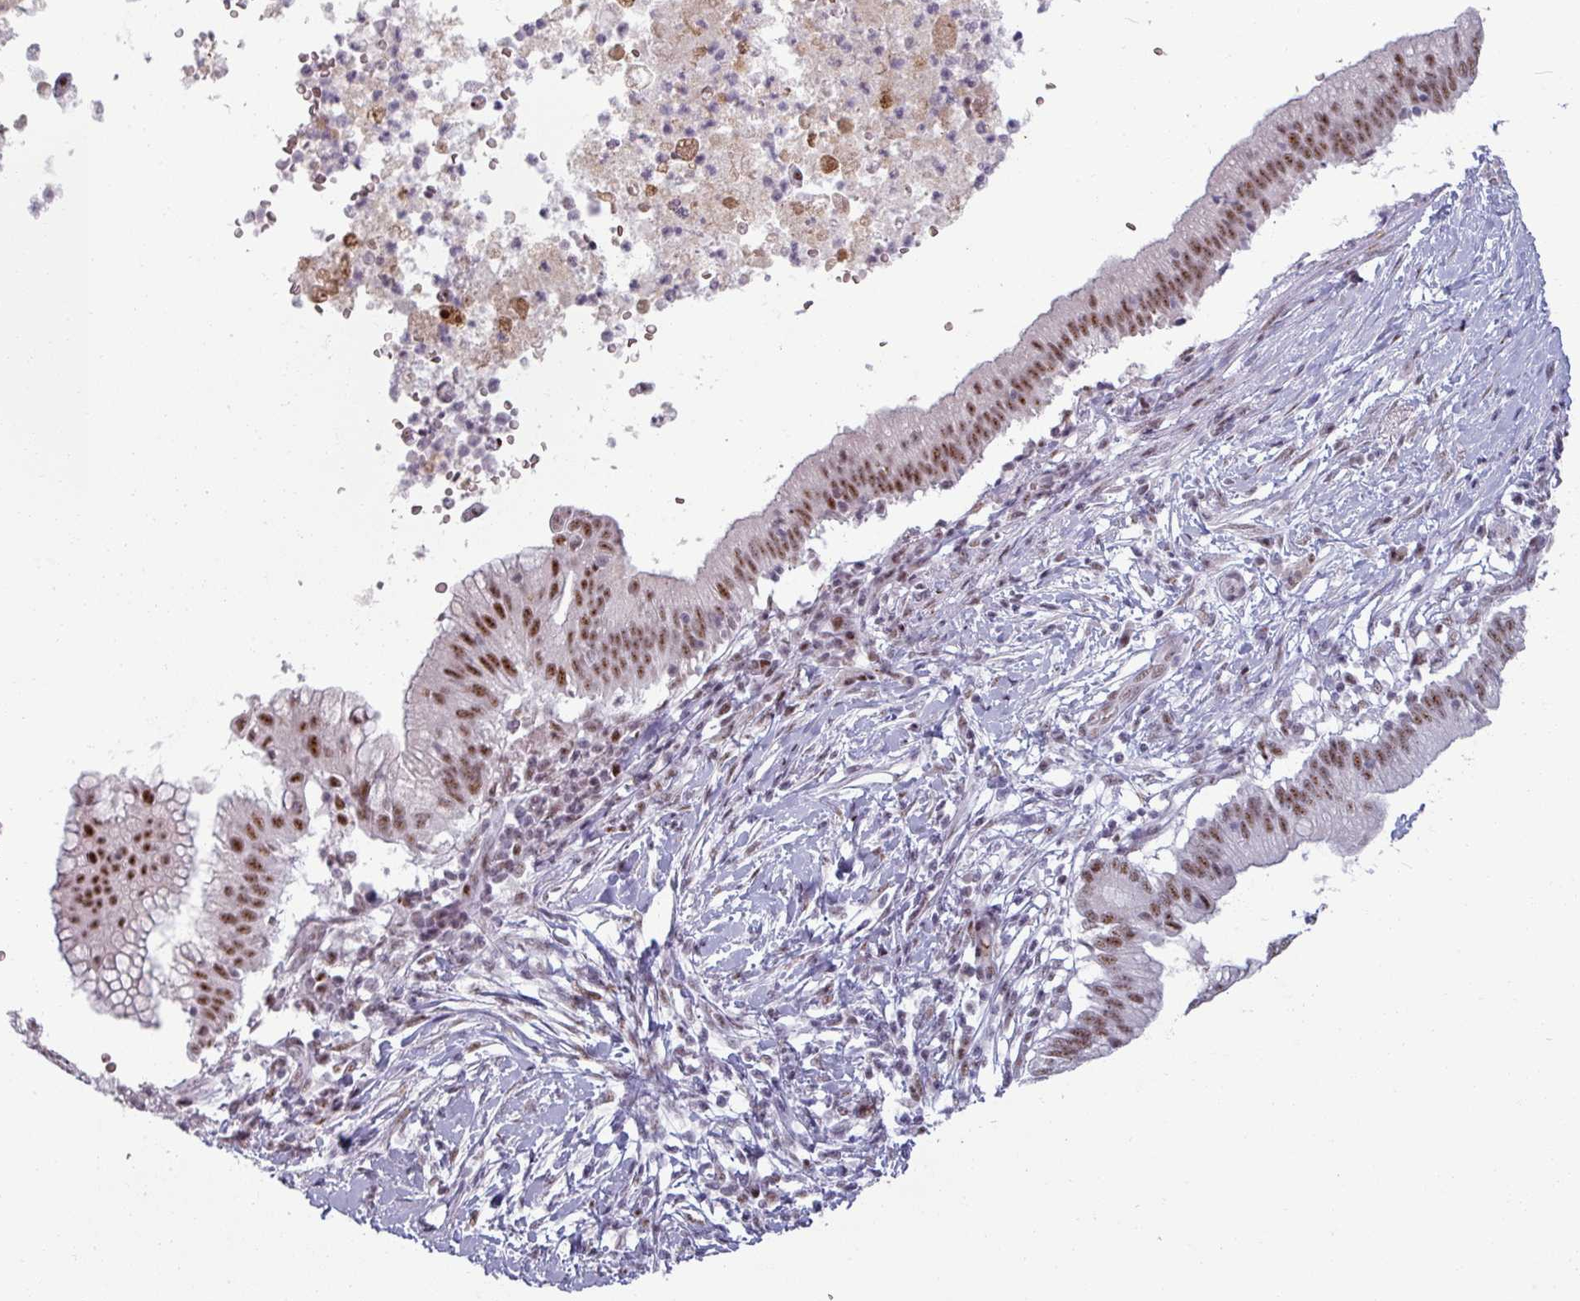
{"staining": {"intensity": "moderate", "quantity": ">75%", "location": "nuclear"}, "tissue": "pancreatic cancer", "cell_type": "Tumor cells", "image_type": "cancer", "snomed": [{"axis": "morphology", "description": "Adenocarcinoma, NOS"}, {"axis": "topography", "description": "Pancreas"}], "caption": "Immunohistochemical staining of human pancreatic adenocarcinoma demonstrates medium levels of moderate nuclear protein expression in about >75% of tumor cells.", "gene": "NCOR1", "patient": {"sex": "male", "age": 68}}